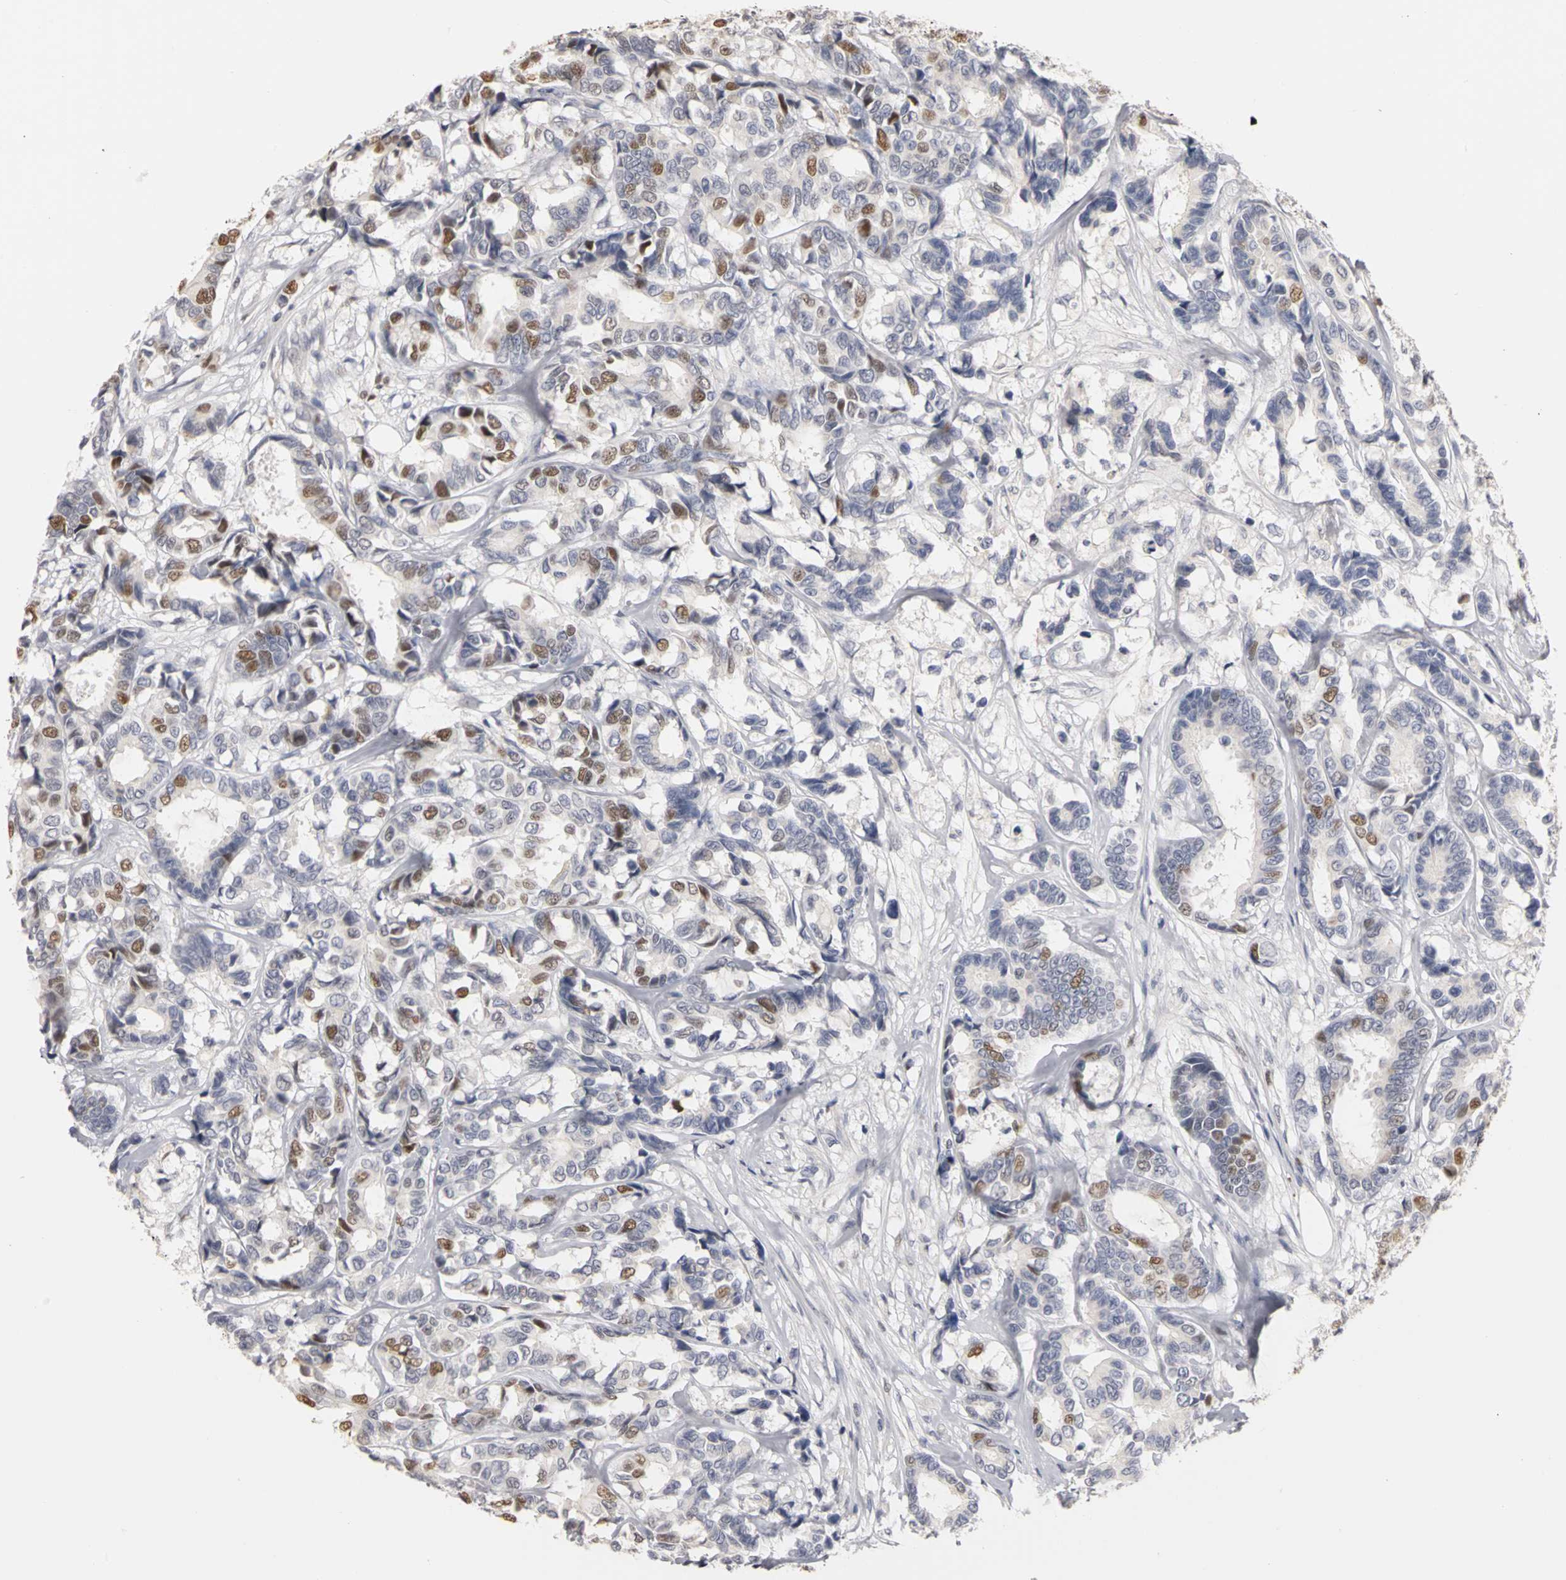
{"staining": {"intensity": "strong", "quantity": "25%-75%", "location": "nuclear"}, "tissue": "breast cancer", "cell_type": "Tumor cells", "image_type": "cancer", "snomed": [{"axis": "morphology", "description": "Duct carcinoma"}, {"axis": "topography", "description": "Breast"}], "caption": "Human infiltrating ductal carcinoma (breast) stained with a protein marker shows strong staining in tumor cells.", "gene": "MCM6", "patient": {"sex": "female", "age": 87}}